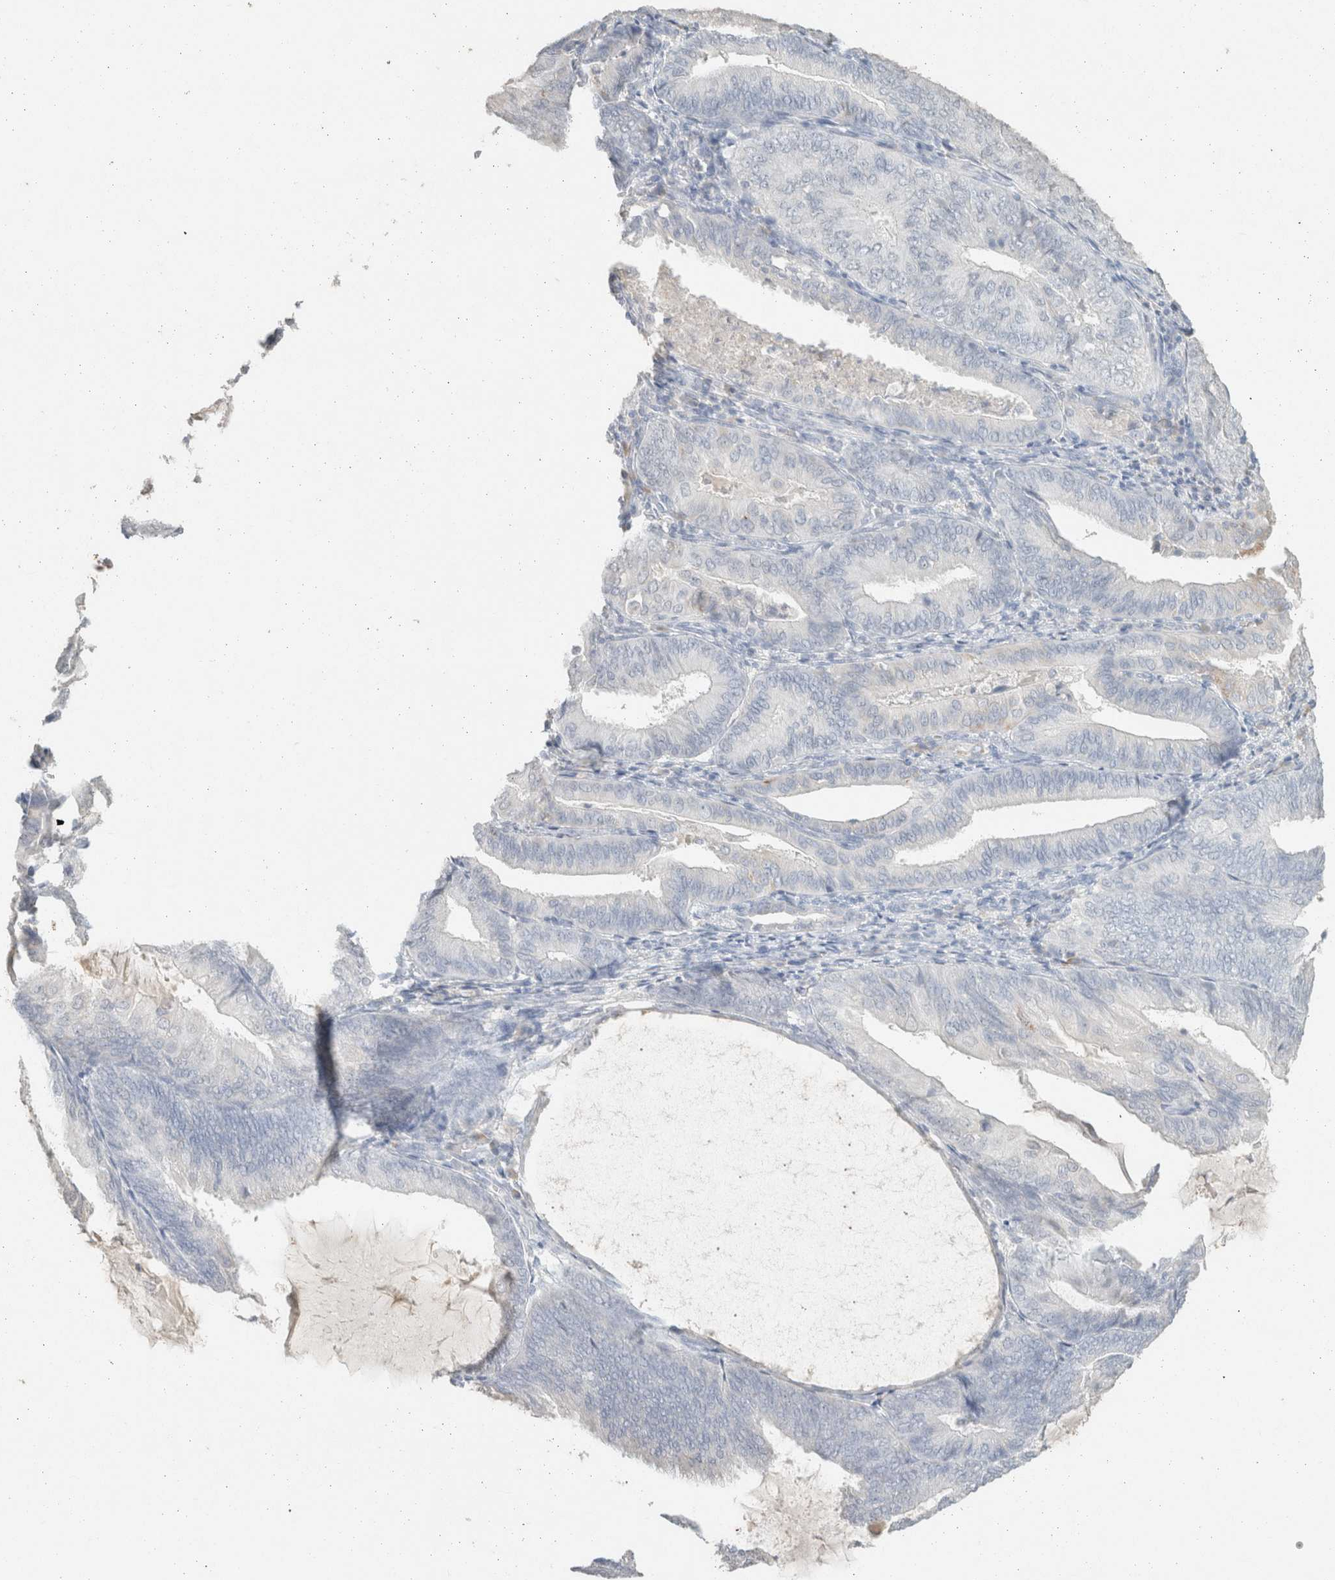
{"staining": {"intensity": "negative", "quantity": "none", "location": "none"}, "tissue": "endometrial cancer", "cell_type": "Tumor cells", "image_type": "cancer", "snomed": [{"axis": "morphology", "description": "Adenocarcinoma, NOS"}, {"axis": "topography", "description": "Endometrium"}], "caption": "Image shows no protein staining in tumor cells of endometrial cancer (adenocarcinoma) tissue.", "gene": "CPA1", "patient": {"sex": "female", "age": 81}}